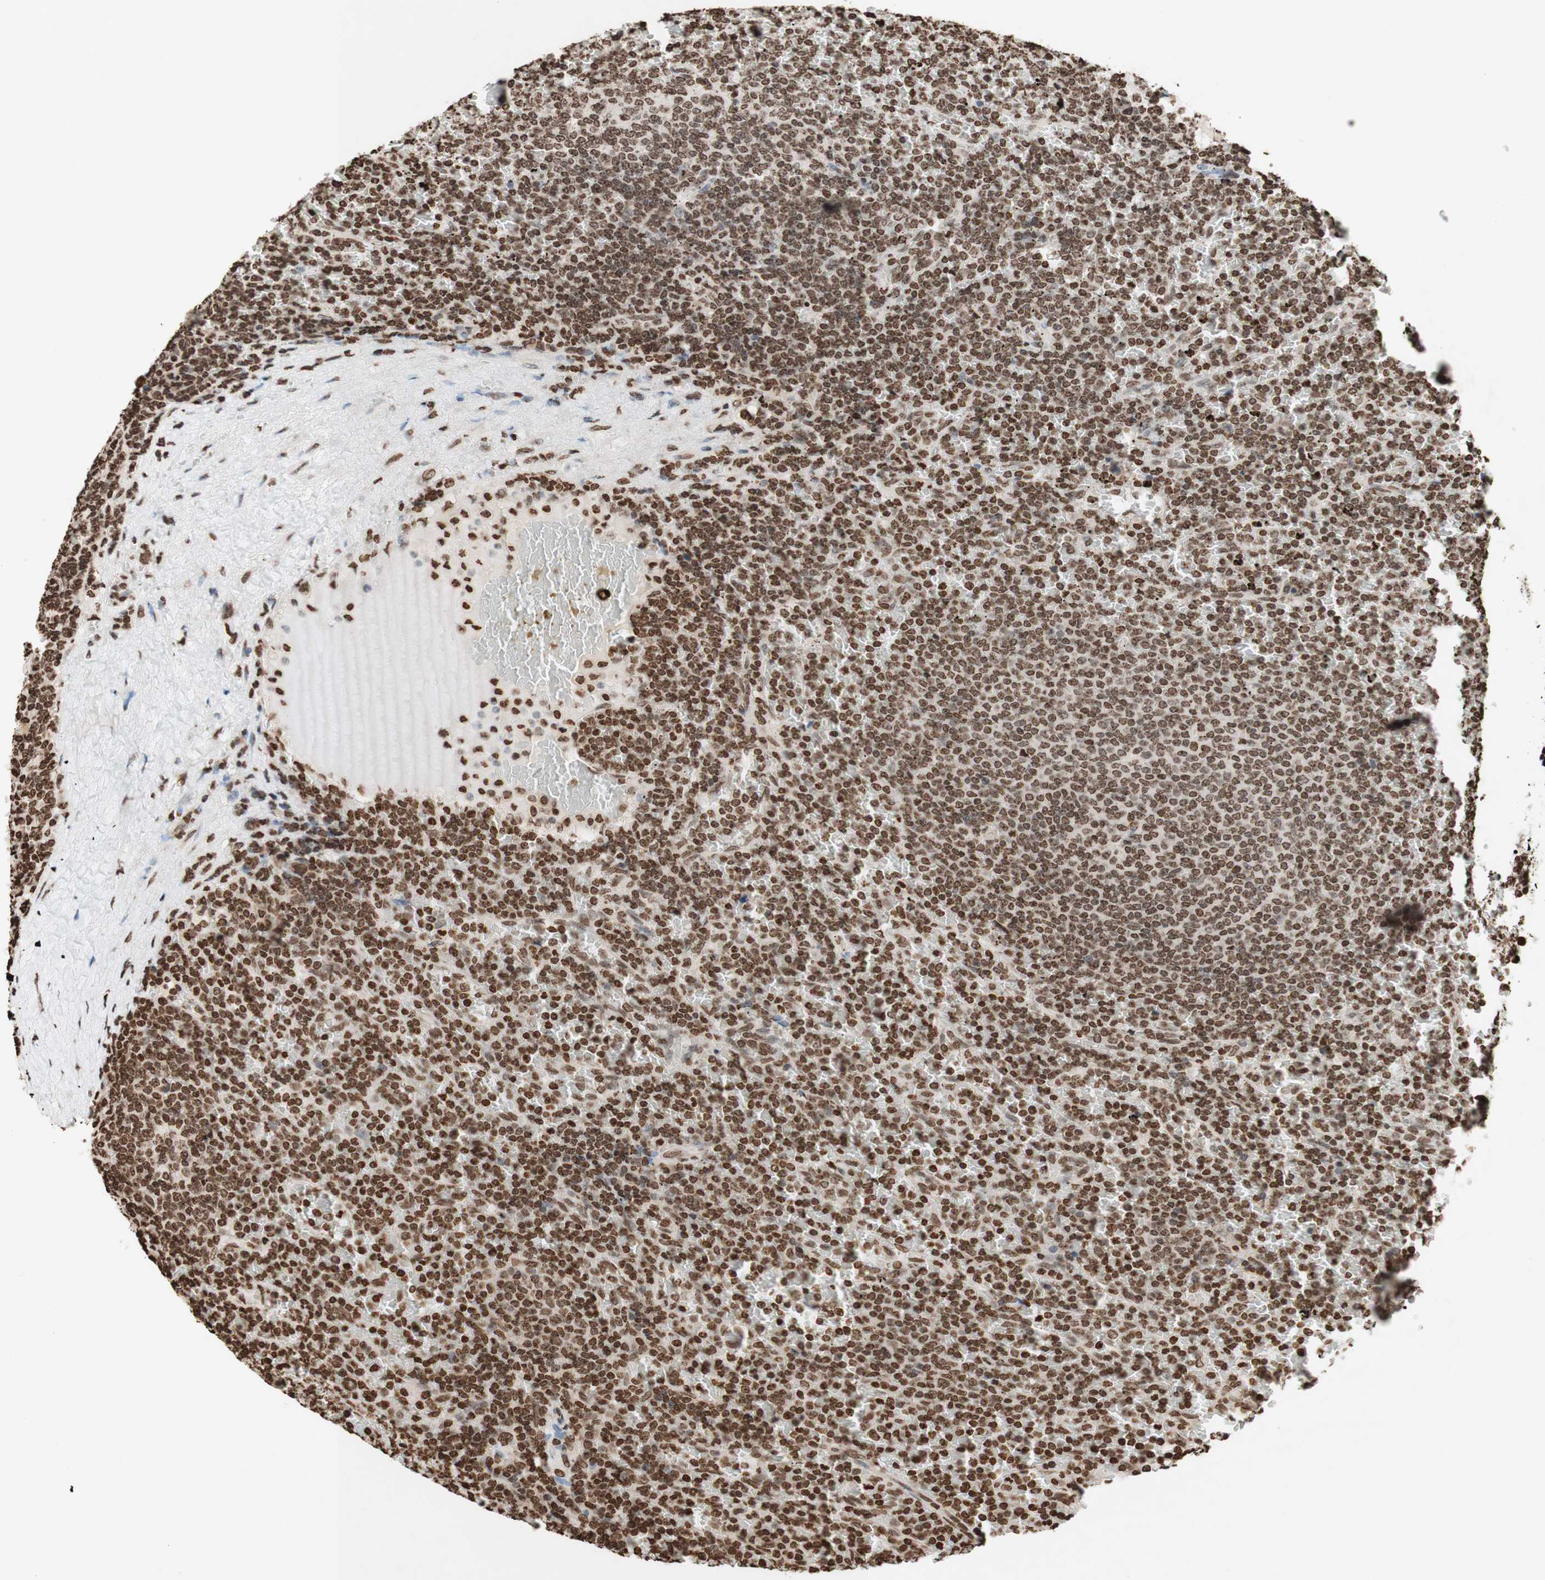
{"staining": {"intensity": "moderate", "quantity": ">75%", "location": "nuclear"}, "tissue": "lymphoma", "cell_type": "Tumor cells", "image_type": "cancer", "snomed": [{"axis": "morphology", "description": "Malignant lymphoma, non-Hodgkin's type, Low grade"}, {"axis": "topography", "description": "Spleen"}], "caption": "This image reveals lymphoma stained with IHC to label a protein in brown. The nuclear of tumor cells show moderate positivity for the protein. Nuclei are counter-stained blue.", "gene": "NCOA3", "patient": {"sex": "female", "age": 77}}